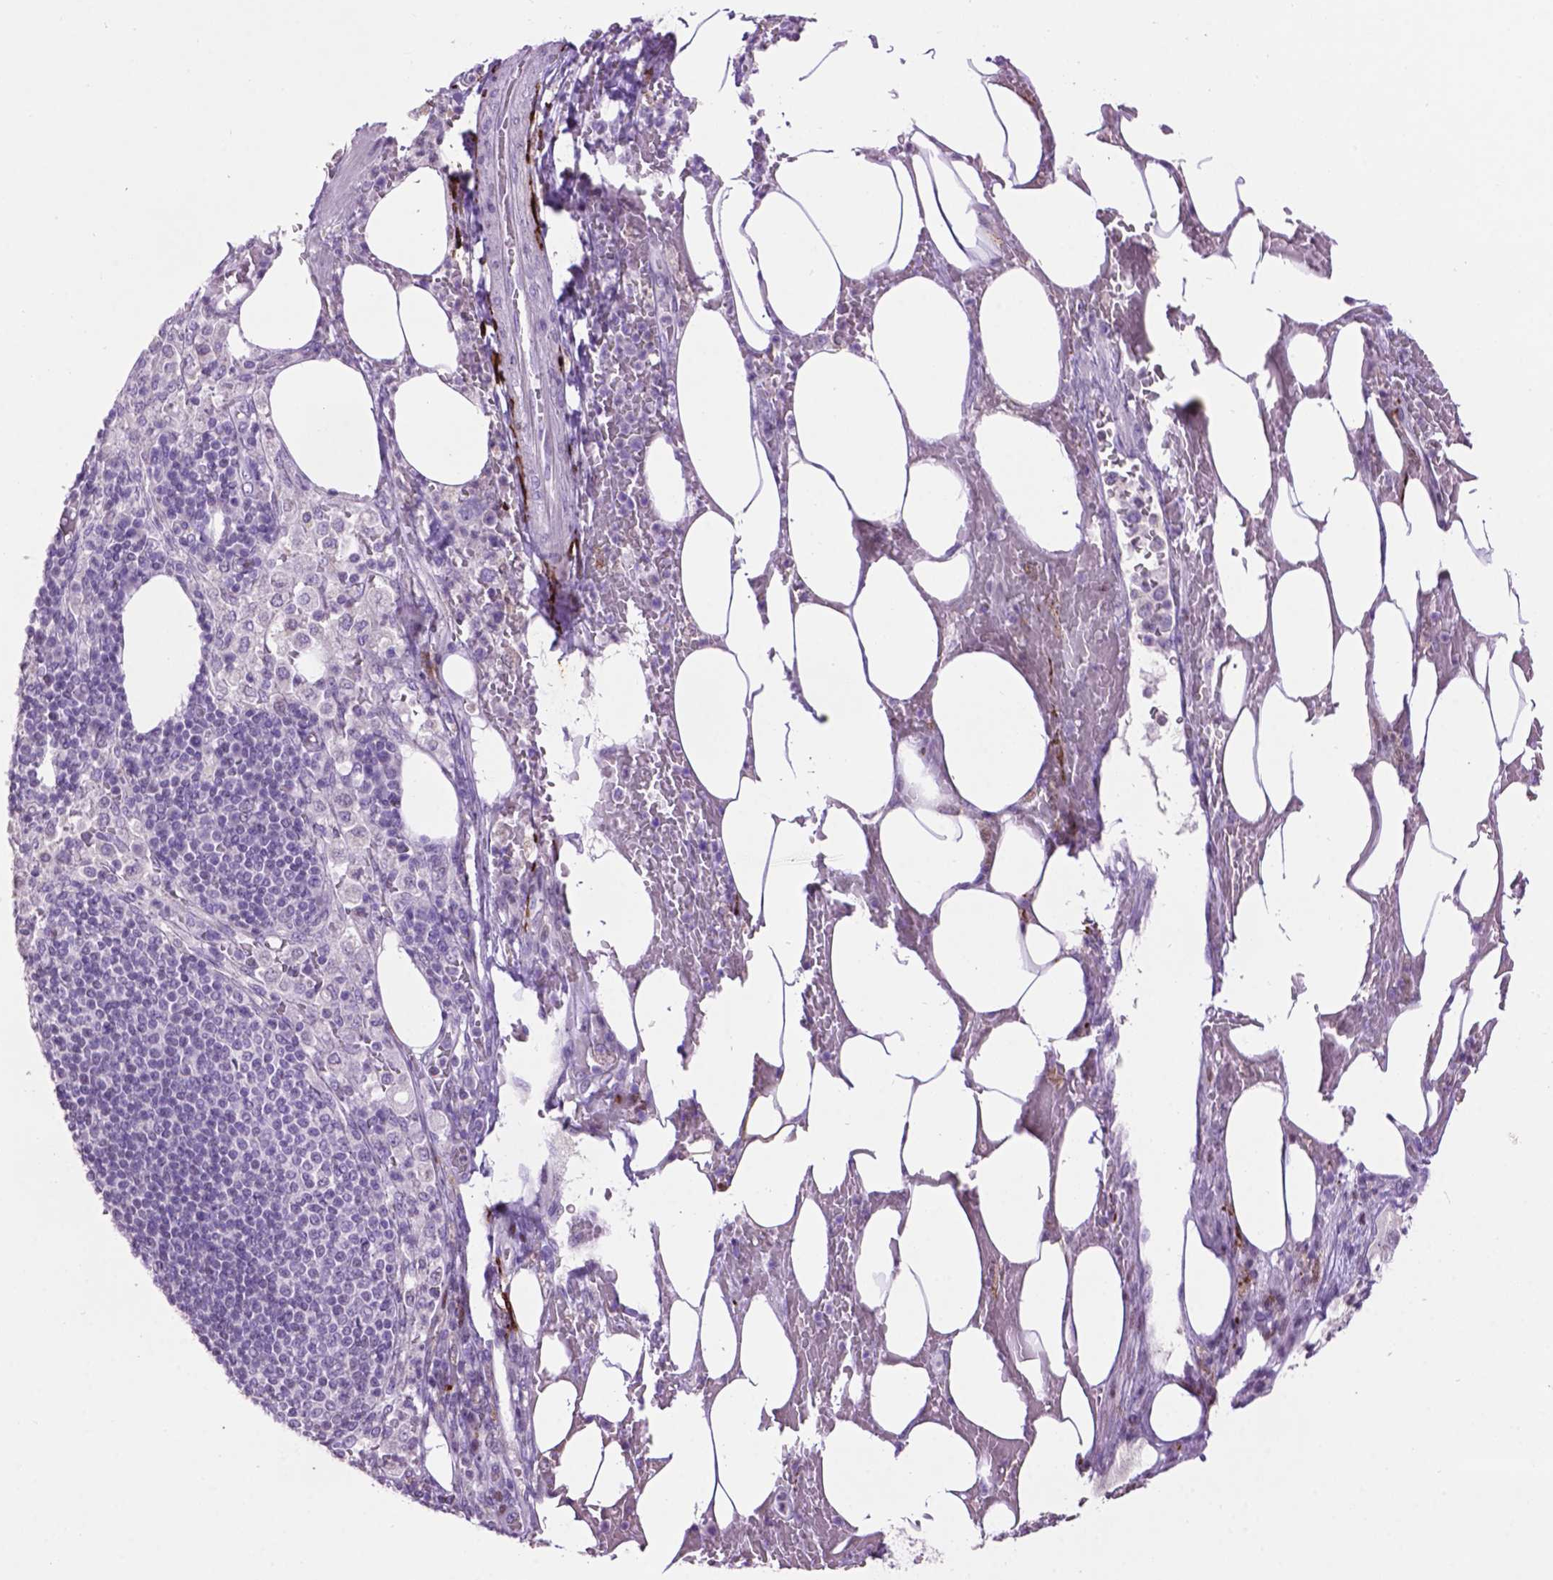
{"staining": {"intensity": "negative", "quantity": "none", "location": "none"}, "tissue": "pancreatic cancer", "cell_type": "Tumor cells", "image_type": "cancer", "snomed": [{"axis": "morphology", "description": "Adenocarcinoma, NOS"}, {"axis": "topography", "description": "Pancreas"}], "caption": "A high-resolution micrograph shows IHC staining of adenocarcinoma (pancreatic), which displays no significant positivity in tumor cells.", "gene": "TH", "patient": {"sex": "female", "age": 61}}